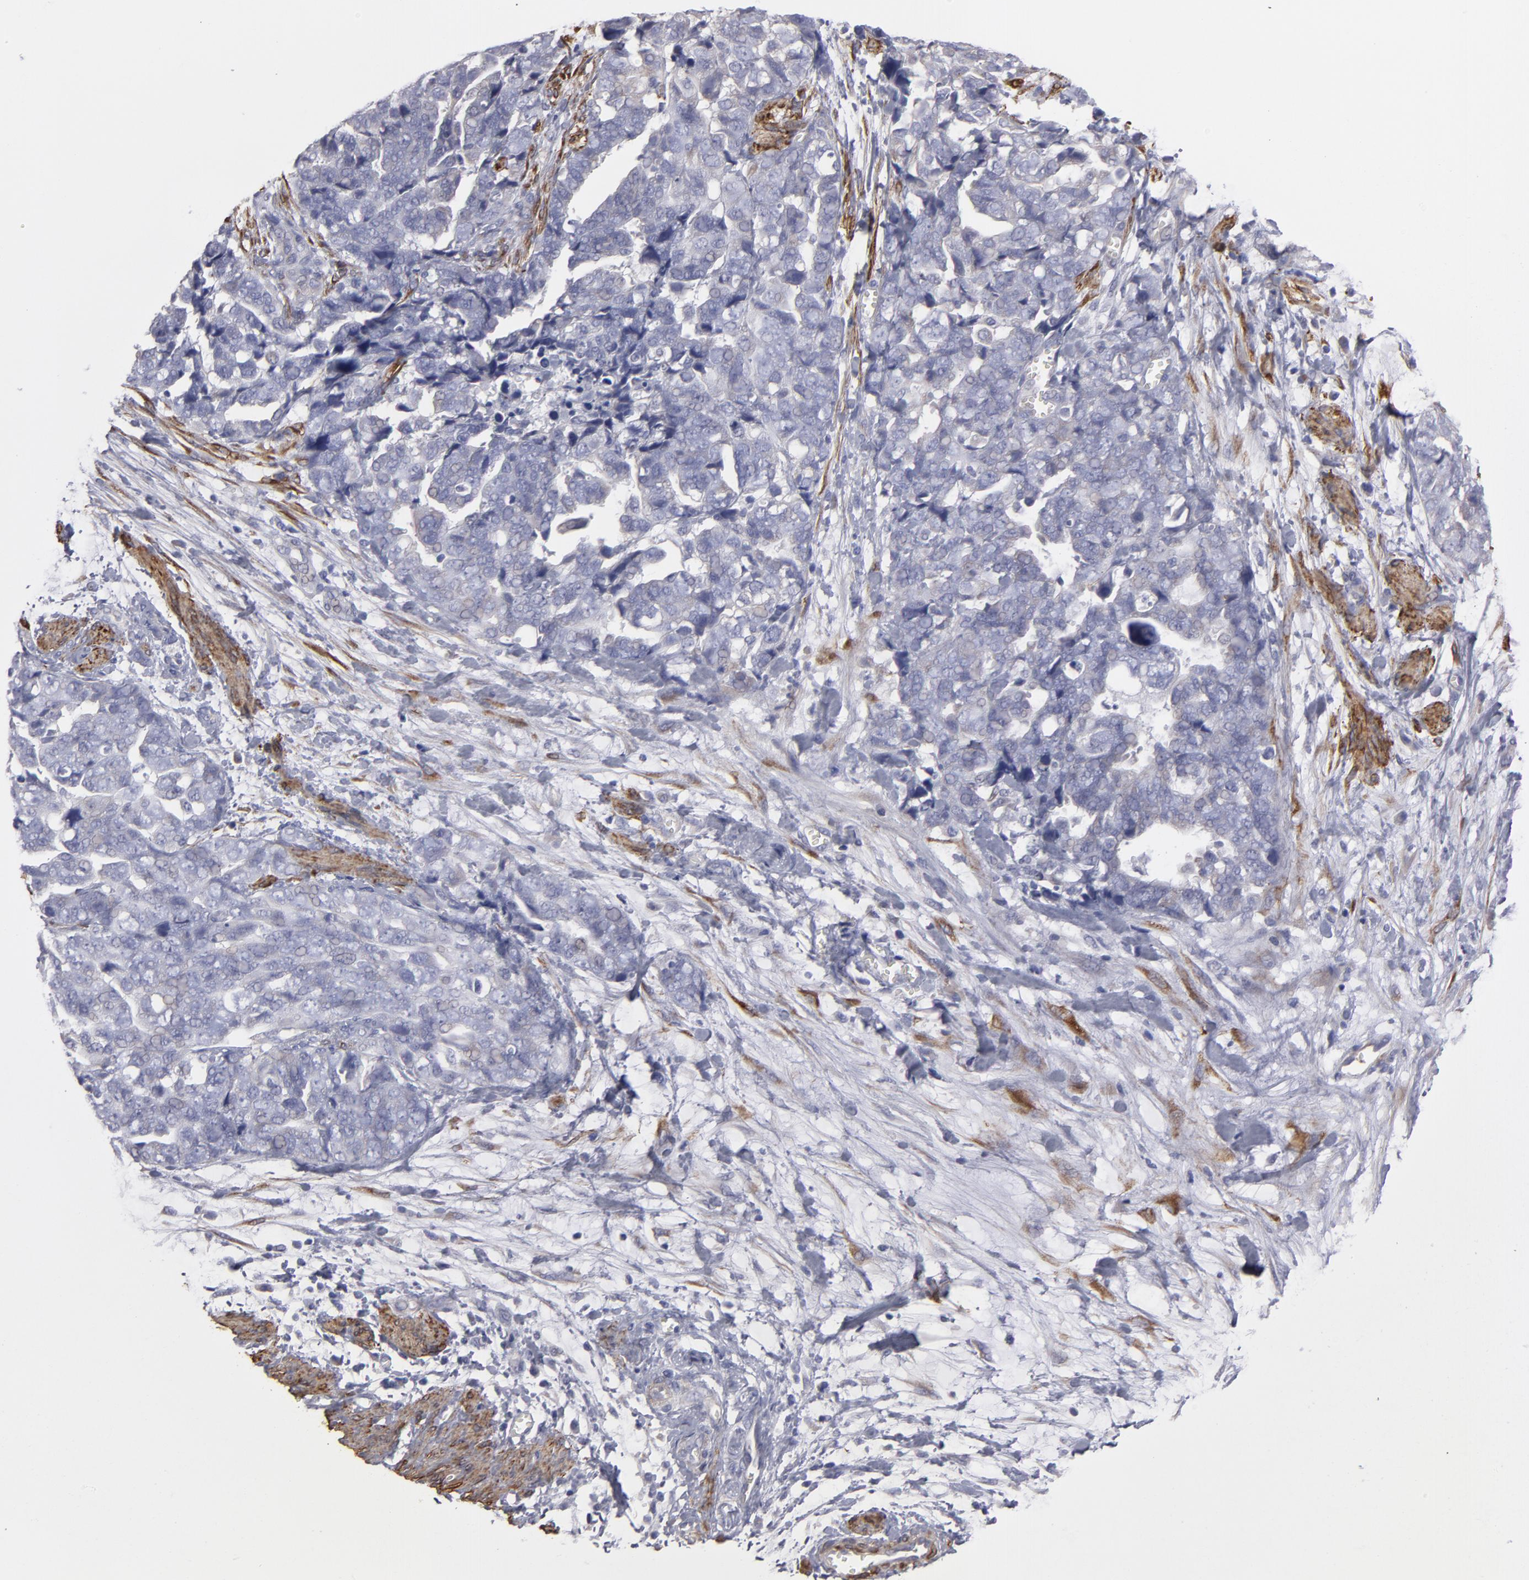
{"staining": {"intensity": "negative", "quantity": "none", "location": "none"}, "tissue": "ovarian cancer", "cell_type": "Tumor cells", "image_type": "cancer", "snomed": [{"axis": "morphology", "description": "Normal tissue, NOS"}, {"axis": "morphology", "description": "Cystadenocarcinoma, serous, NOS"}, {"axis": "topography", "description": "Fallopian tube"}, {"axis": "topography", "description": "Ovary"}], "caption": "Immunohistochemical staining of ovarian cancer demonstrates no significant positivity in tumor cells.", "gene": "SLMAP", "patient": {"sex": "female", "age": 56}}